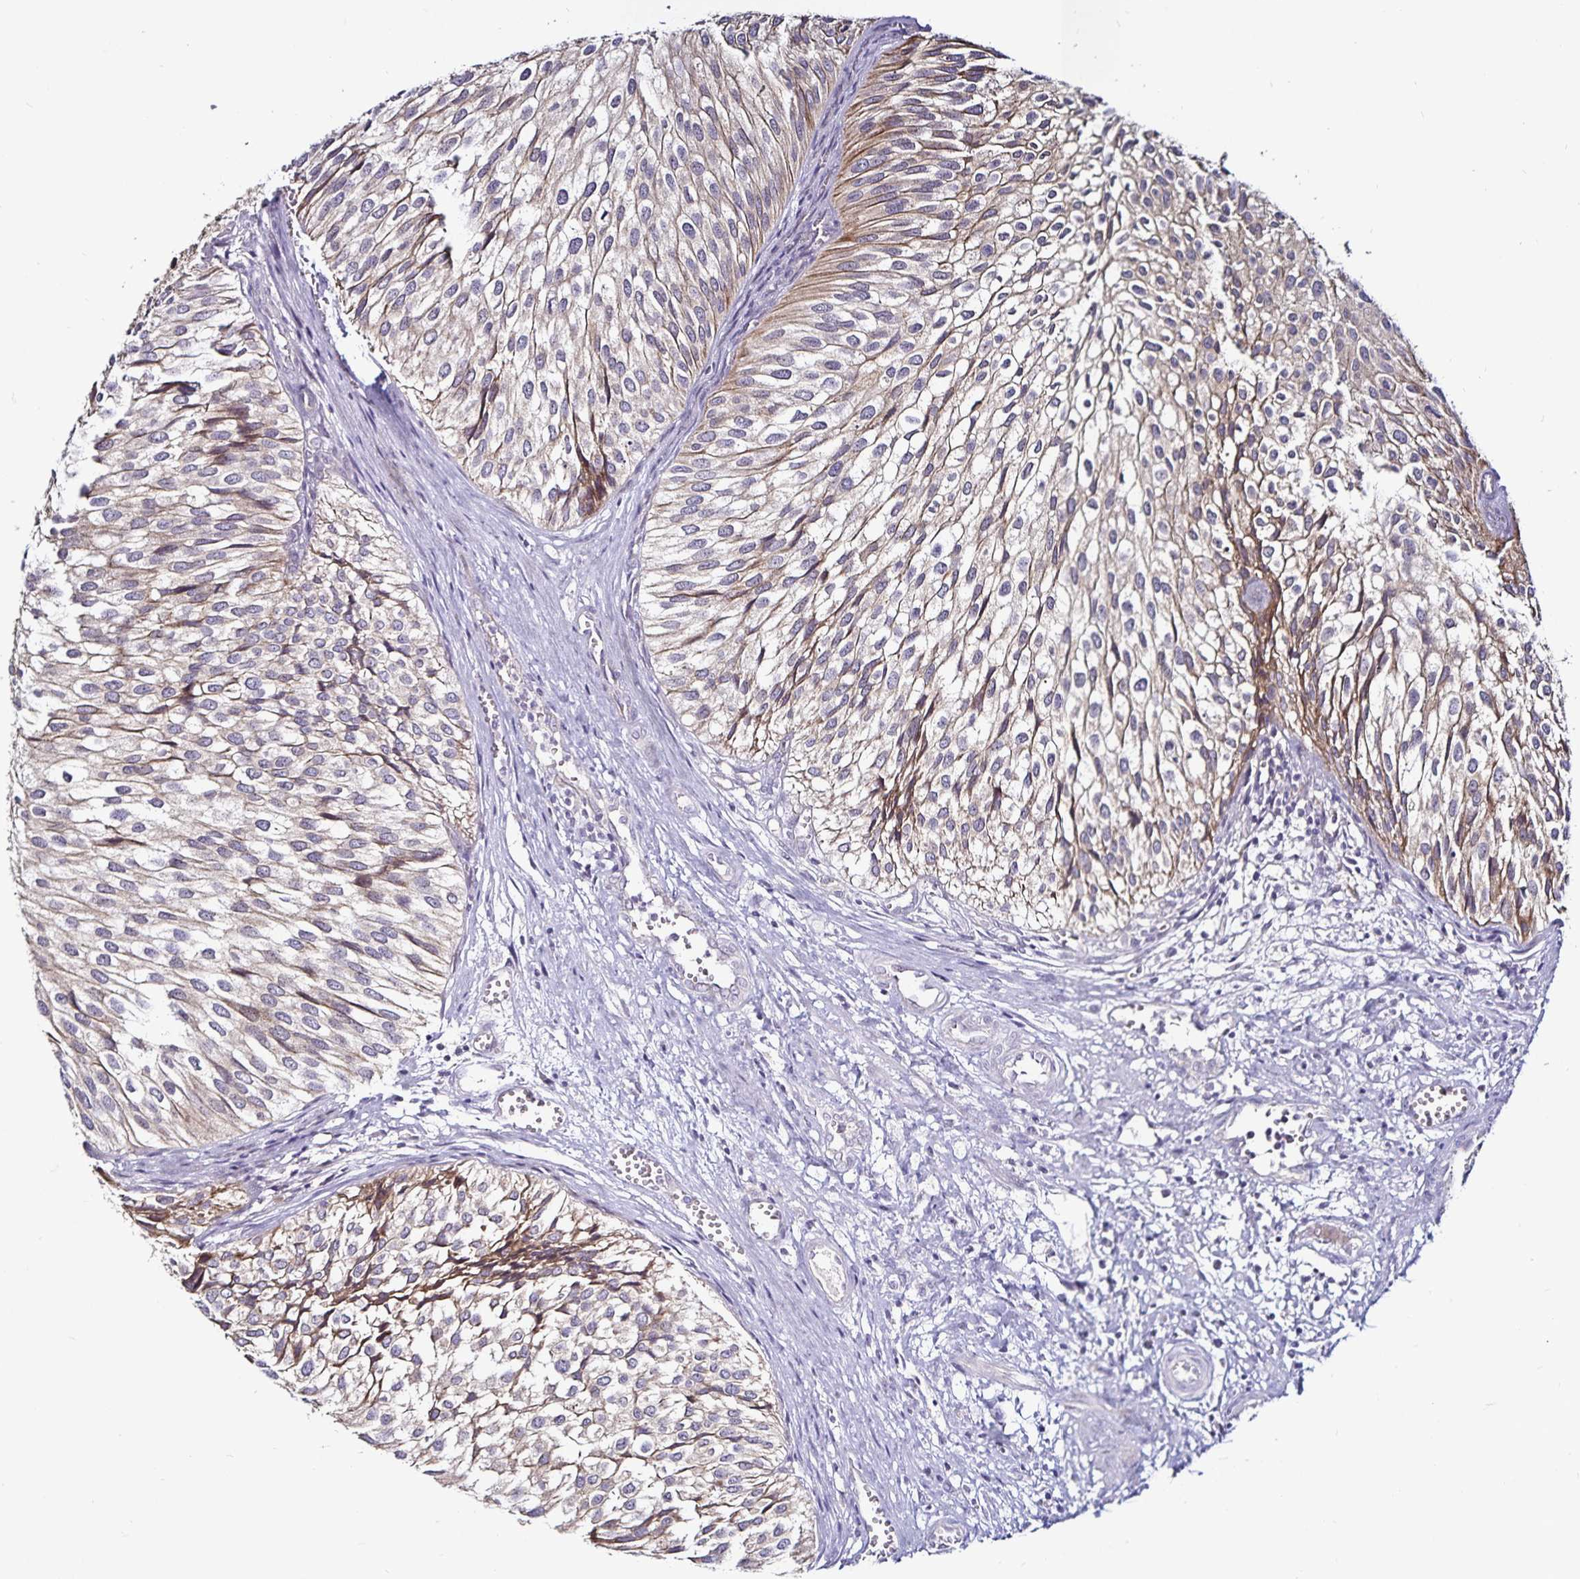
{"staining": {"intensity": "moderate", "quantity": "25%-75%", "location": "cytoplasmic/membranous"}, "tissue": "urothelial cancer", "cell_type": "Tumor cells", "image_type": "cancer", "snomed": [{"axis": "morphology", "description": "Urothelial carcinoma, Low grade"}, {"axis": "topography", "description": "Urinary bladder"}], "caption": "Moderate cytoplasmic/membranous expression is appreciated in about 25%-75% of tumor cells in urothelial carcinoma (low-grade).", "gene": "ACSL5", "patient": {"sex": "male", "age": 91}}